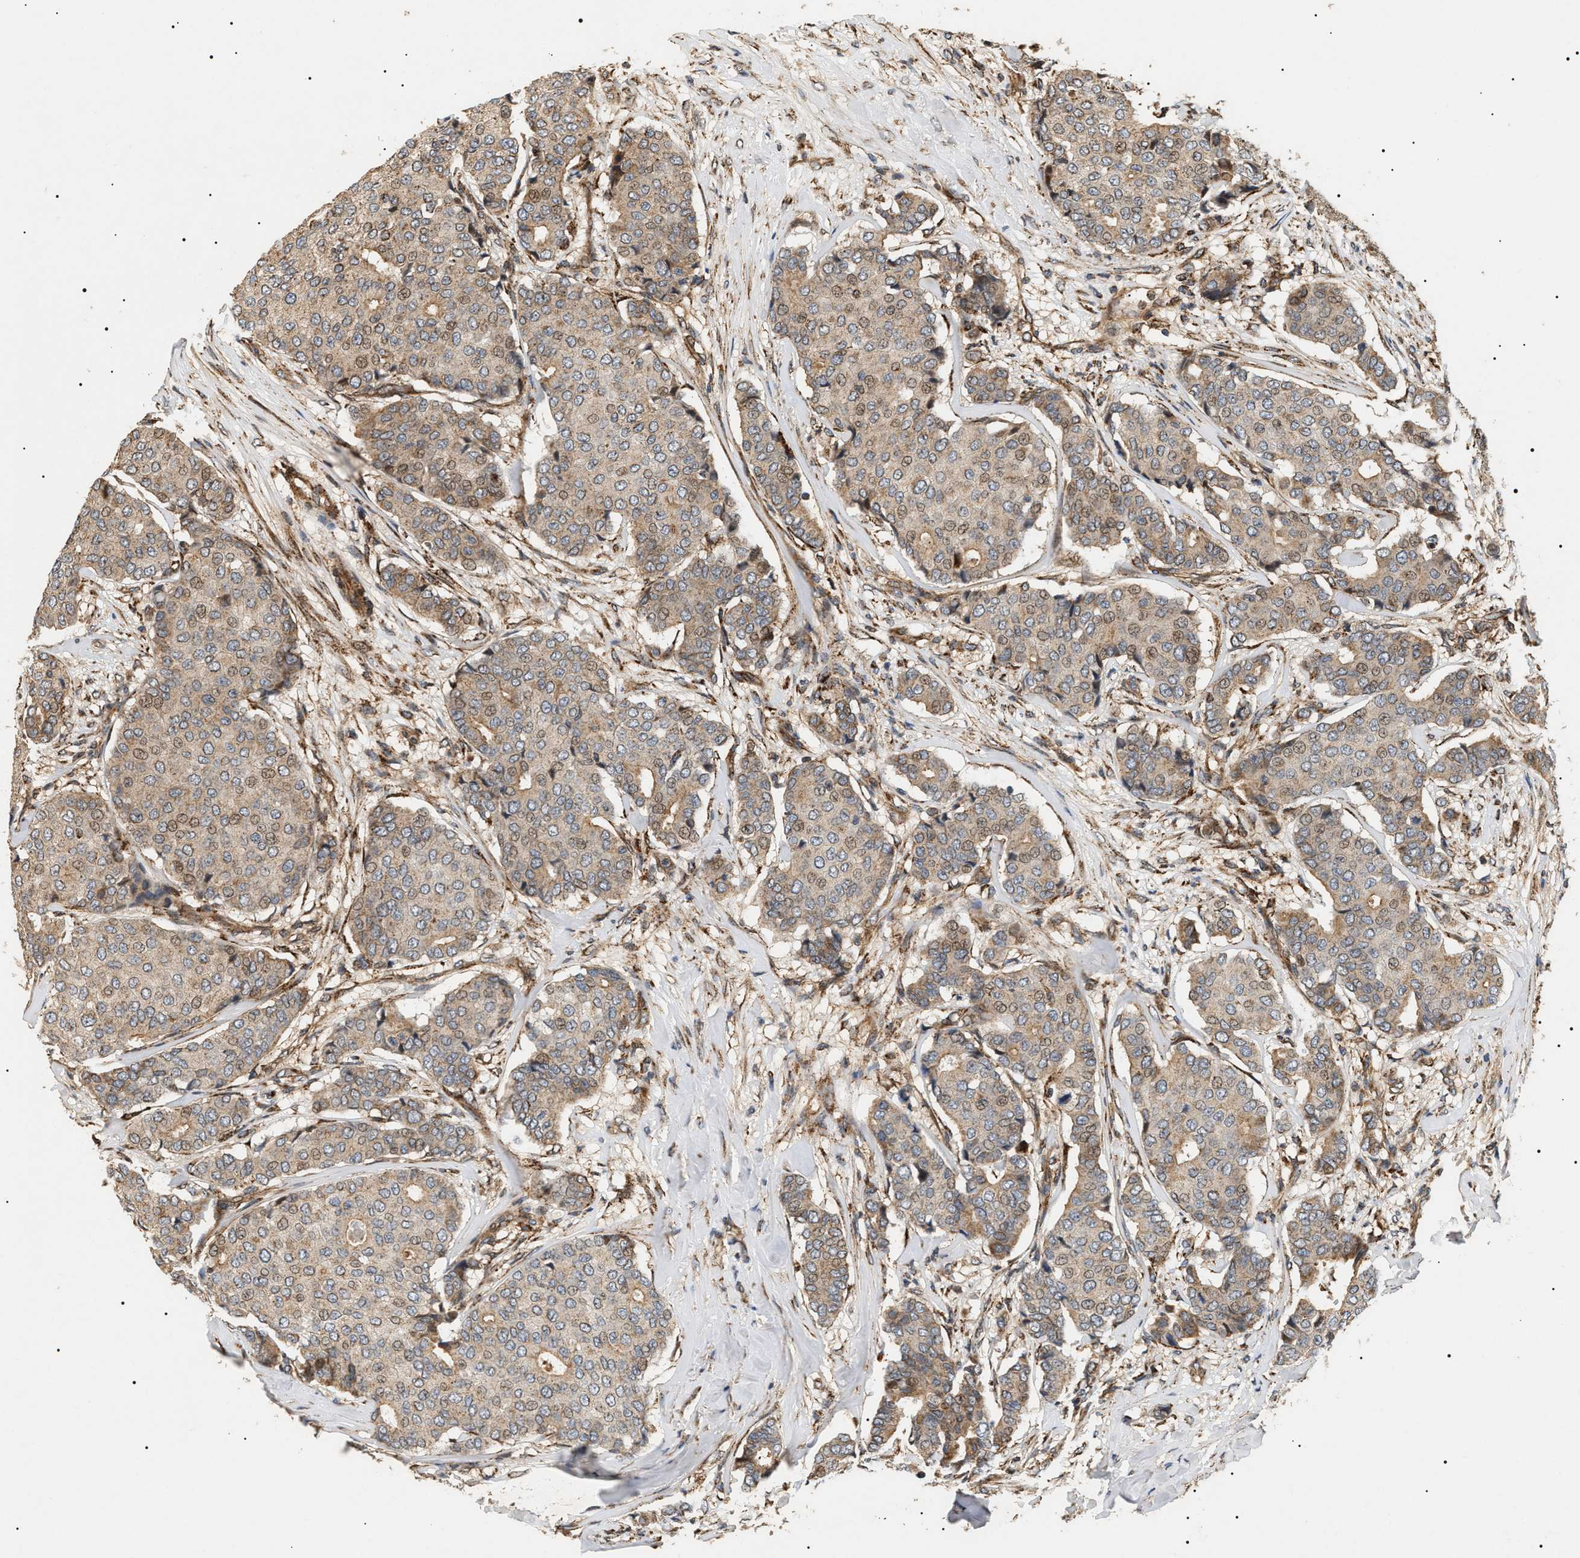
{"staining": {"intensity": "moderate", "quantity": ">75%", "location": "cytoplasmic/membranous,nuclear"}, "tissue": "breast cancer", "cell_type": "Tumor cells", "image_type": "cancer", "snomed": [{"axis": "morphology", "description": "Duct carcinoma"}, {"axis": "topography", "description": "Breast"}], "caption": "Moderate cytoplasmic/membranous and nuclear expression for a protein is appreciated in approximately >75% of tumor cells of breast cancer using immunohistochemistry (IHC).", "gene": "ZBTB26", "patient": {"sex": "female", "age": 75}}